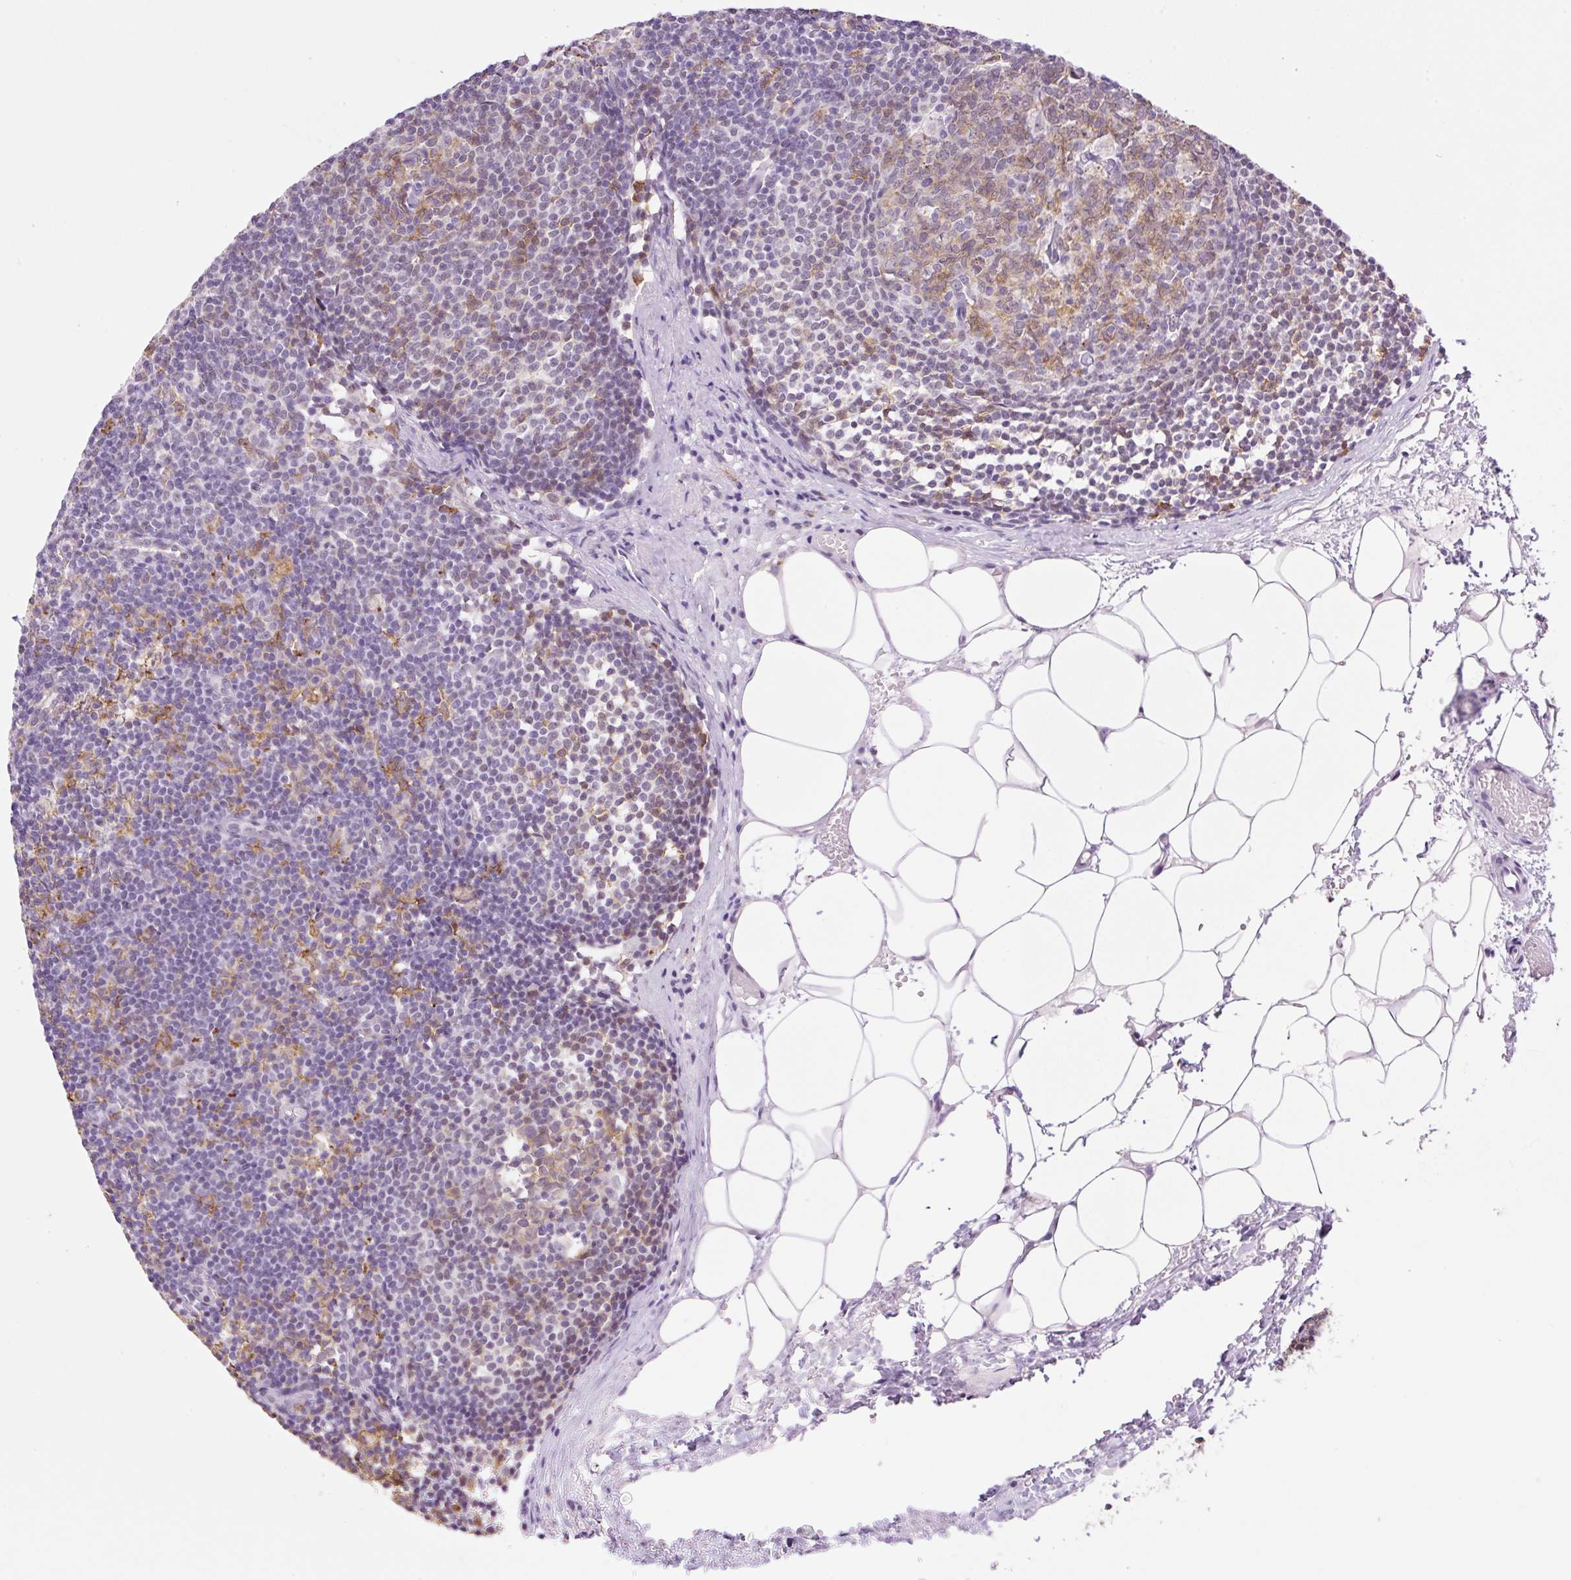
{"staining": {"intensity": "moderate", "quantity": "25%-75%", "location": "cytoplasmic/membranous,nuclear"}, "tissue": "lymph node", "cell_type": "Germinal center cells", "image_type": "normal", "snomed": [{"axis": "morphology", "description": "Normal tissue, NOS"}, {"axis": "topography", "description": "Lymph node"}], "caption": "Lymph node stained with DAB (3,3'-diaminobenzidine) immunohistochemistry shows medium levels of moderate cytoplasmic/membranous,nuclear positivity in about 25%-75% of germinal center cells.", "gene": "PALM3", "patient": {"sex": "male", "age": 49}}